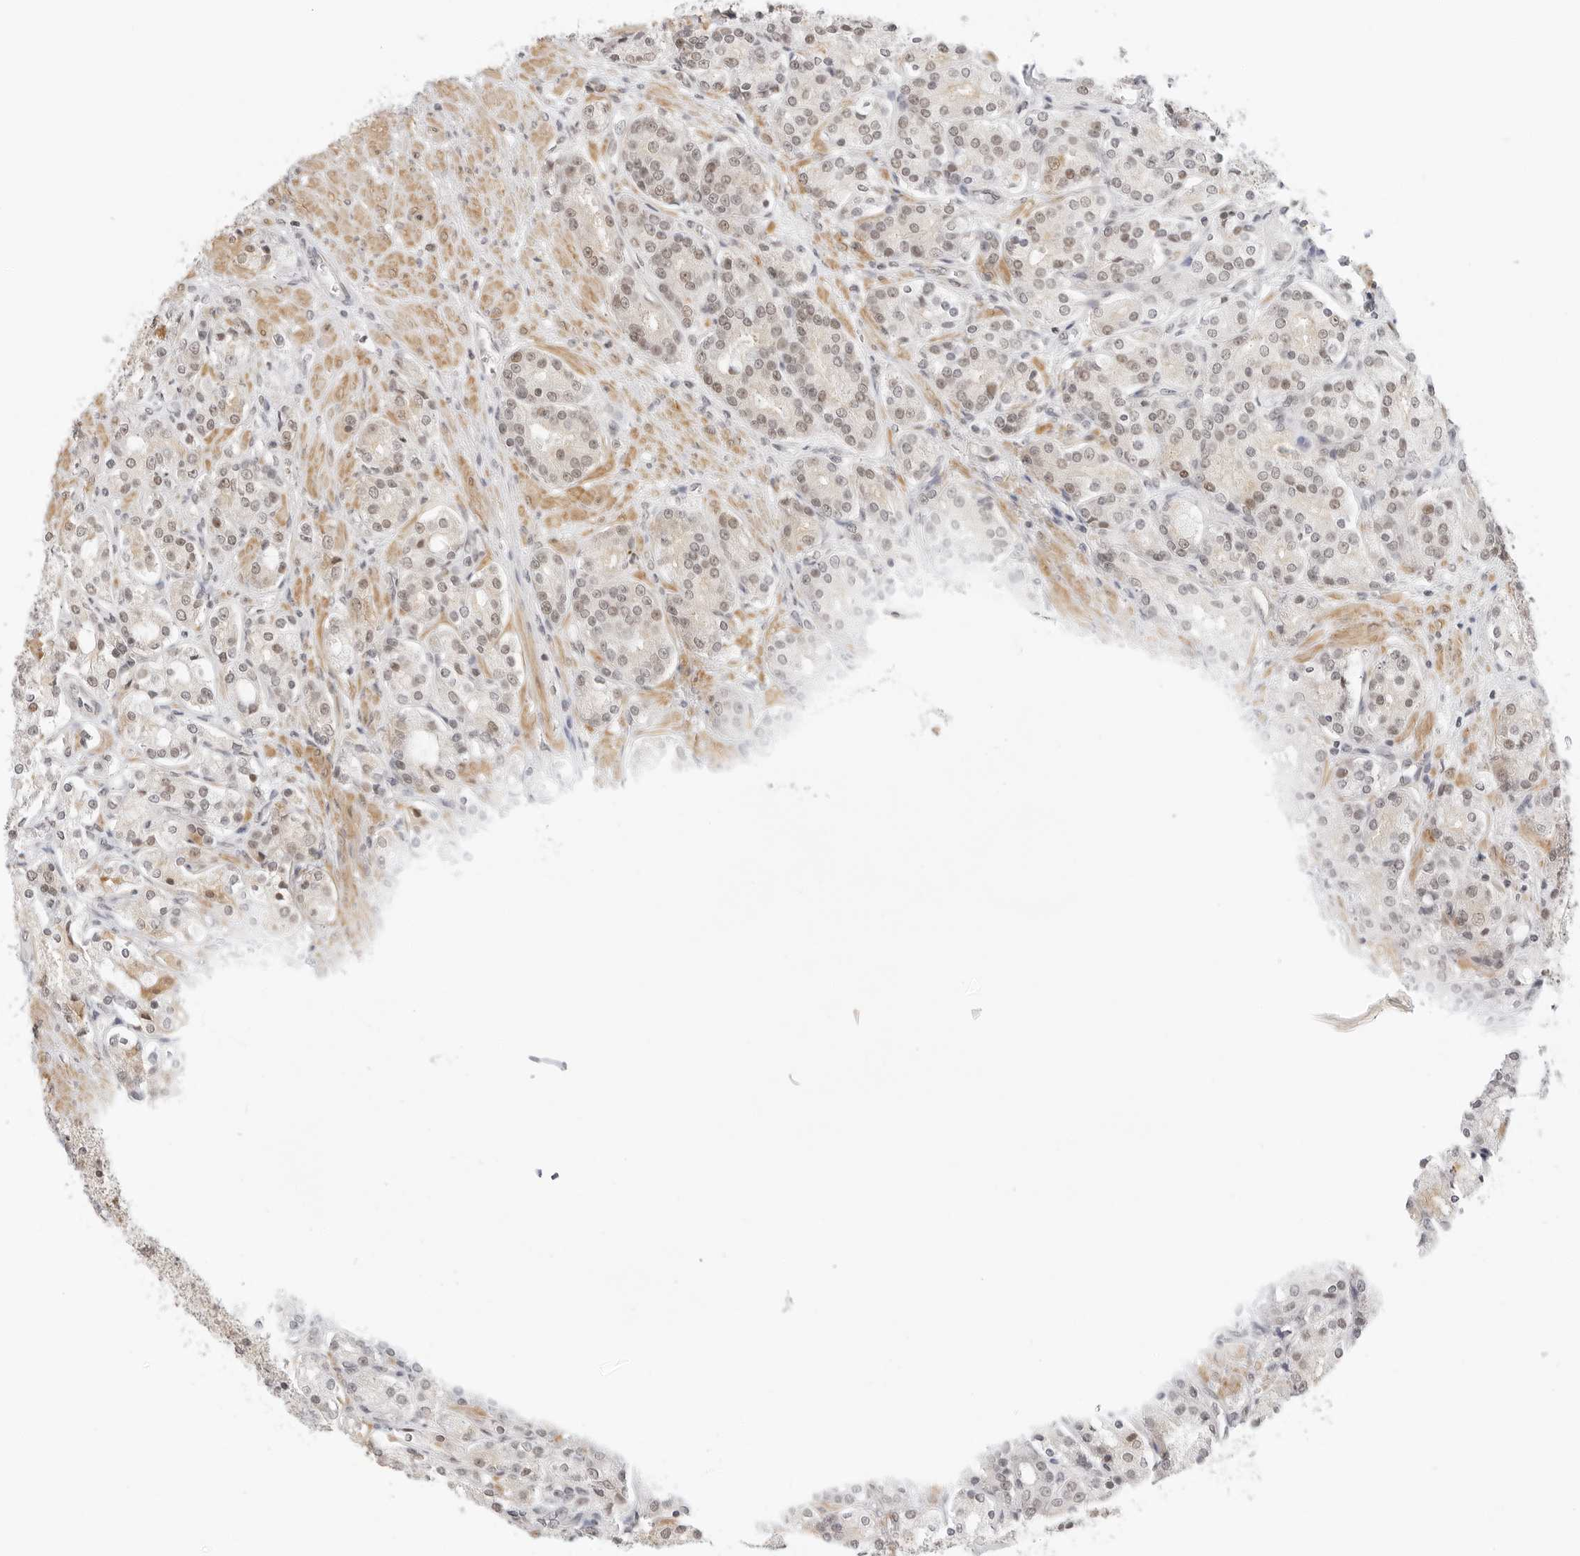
{"staining": {"intensity": "weak", "quantity": ">75%", "location": "nuclear"}, "tissue": "prostate cancer", "cell_type": "Tumor cells", "image_type": "cancer", "snomed": [{"axis": "morphology", "description": "Adenocarcinoma, High grade"}, {"axis": "topography", "description": "Prostate"}], "caption": "Tumor cells display low levels of weak nuclear positivity in approximately >75% of cells in human prostate high-grade adenocarcinoma.", "gene": "TCIM", "patient": {"sex": "male", "age": 60}}